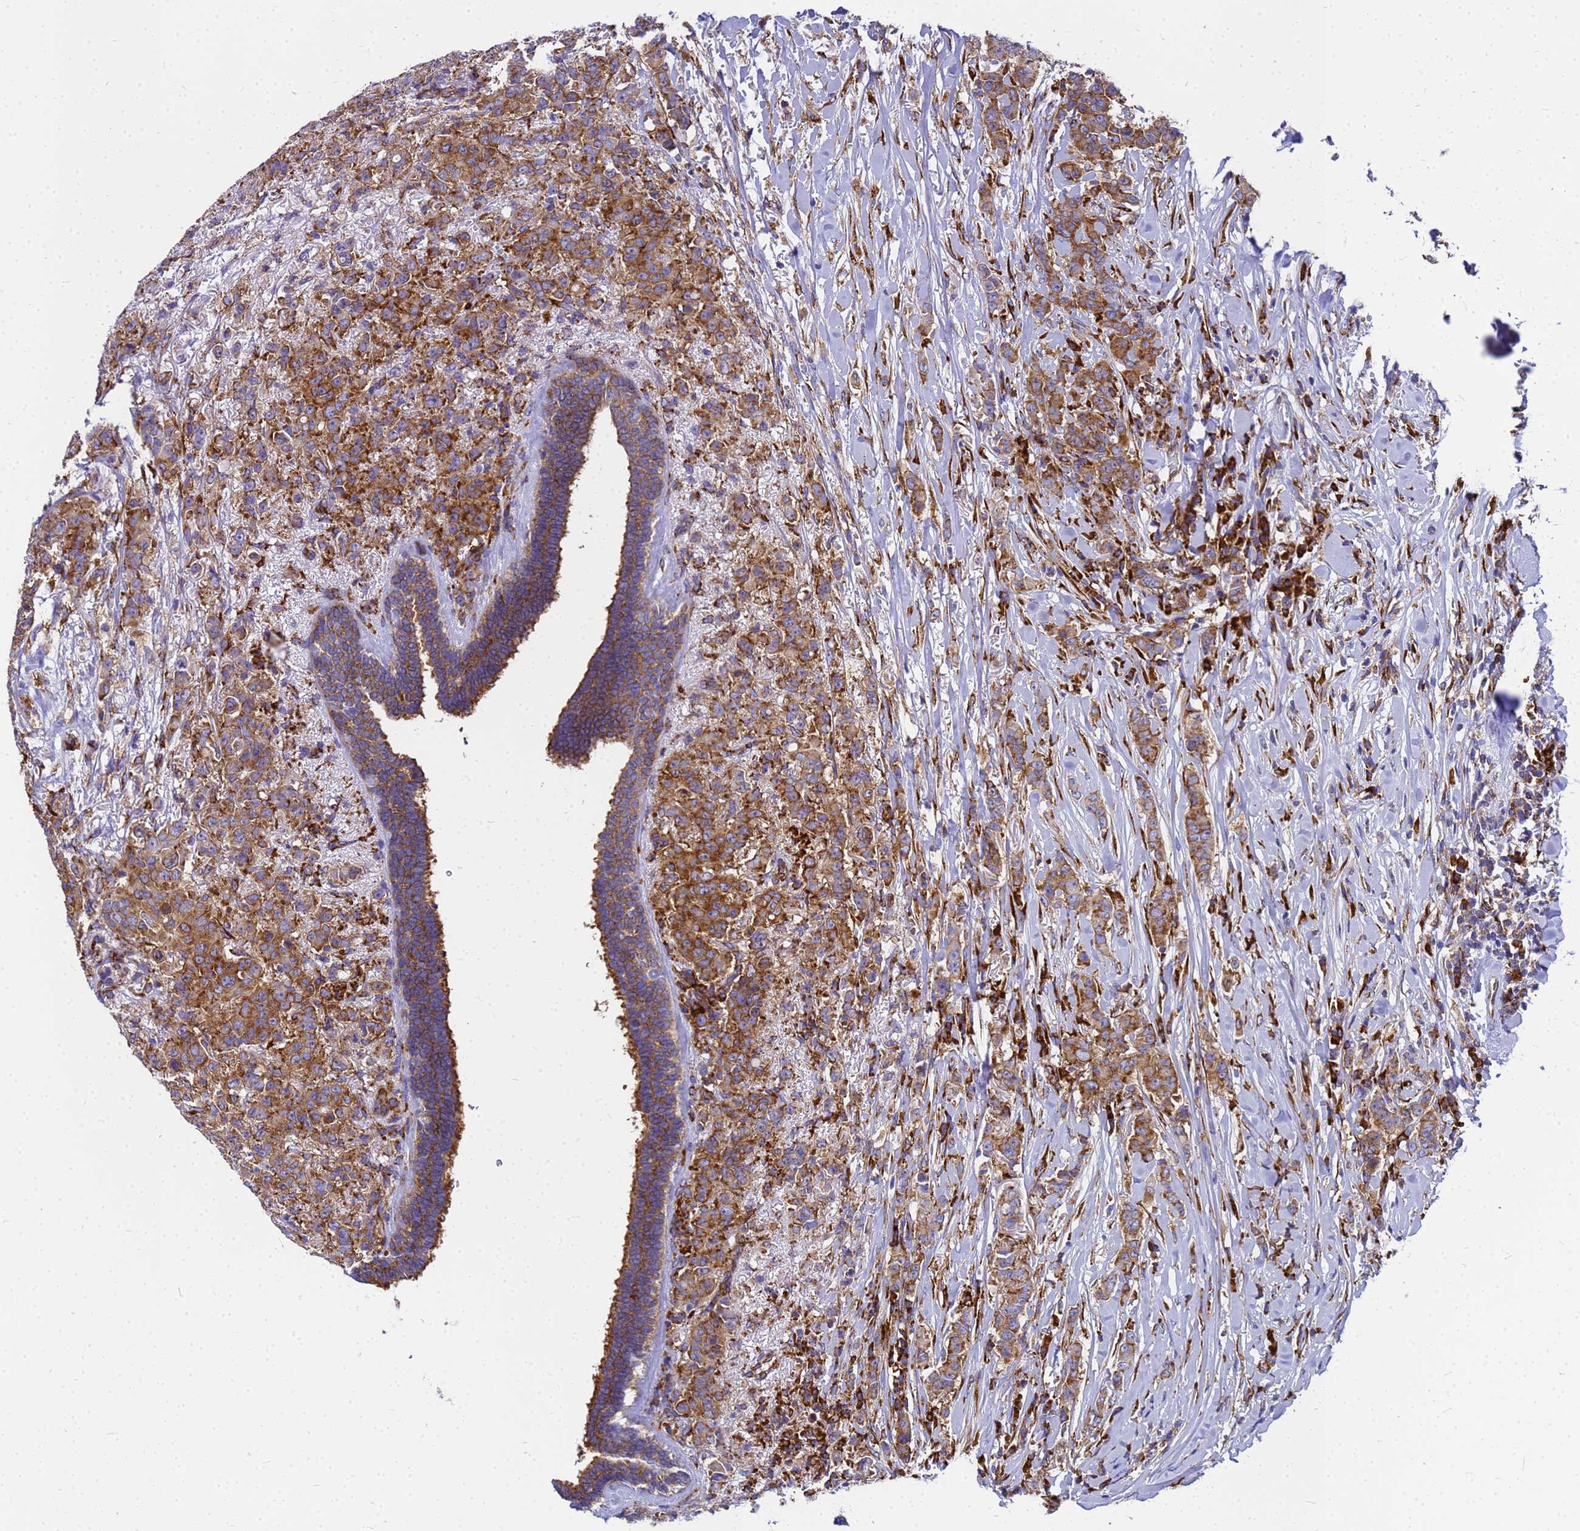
{"staining": {"intensity": "strong", "quantity": ">75%", "location": "cytoplasmic/membranous"}, "tissue": "breast cancer", "cell_type": "Tumor cells", "image_type": "cancer", "snomed": [{"axis": "morphology", "description": "Duct carcinoma"}, {"axis": "topography", "description": "Breast"}], "caption": "The photomicrograph shows immunohistochemical staining of breast cancer. There is strong cytoplasmic/membranous staining is appreciated in about >75% of tumor cells.", "gene": "EEF1D", "patient": {"sex": "female", "age": 40}}